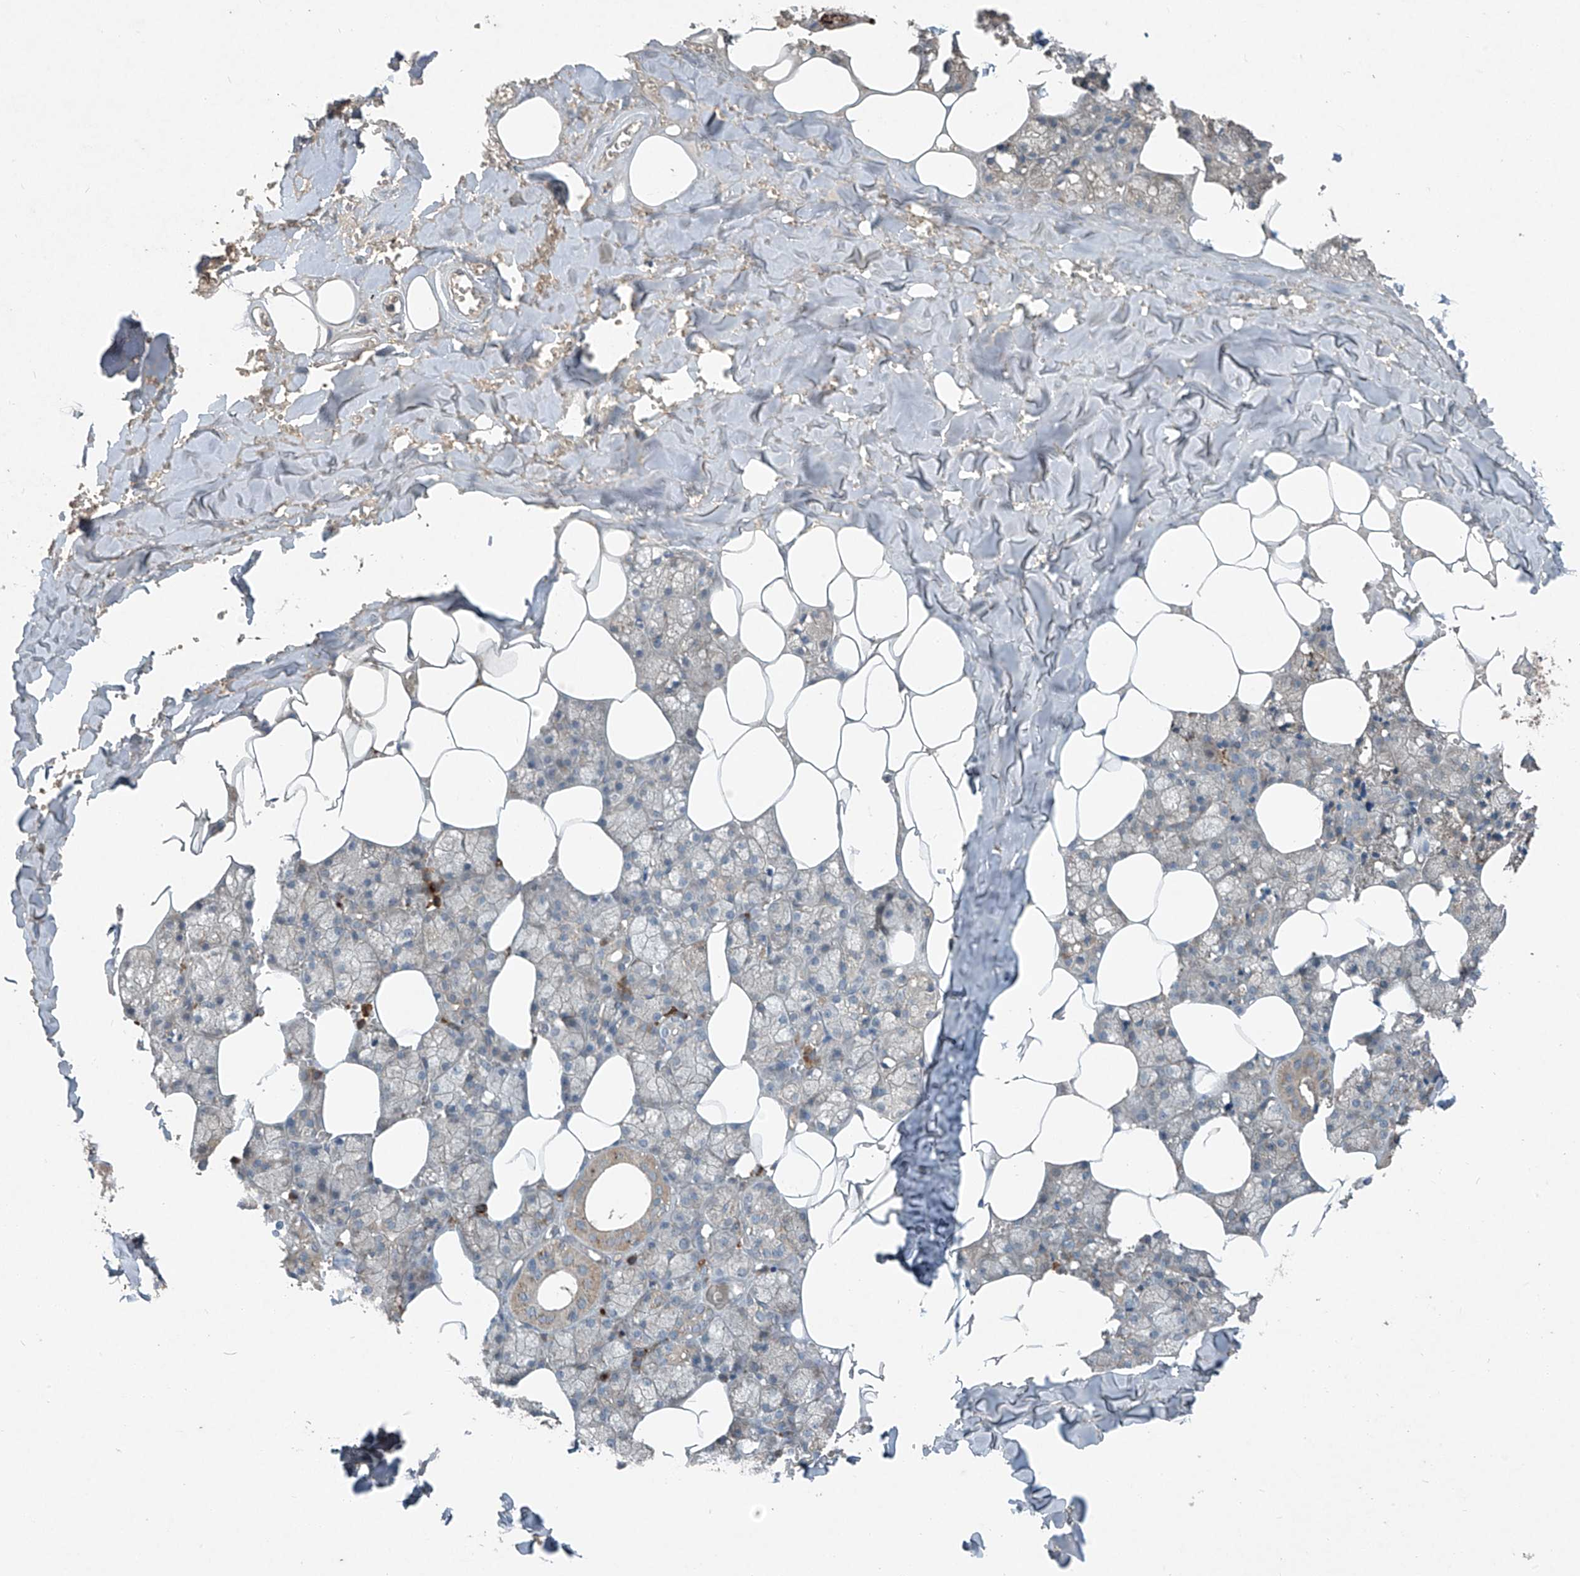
{"staining": {"intensity": "strong", "quantity": "<25%", "location": "cytoplasmic/membranous"}, "tissue": "salivary gland", "cell_type": "Glandular cells", "image_type": "normal", "snomed": [{"axis": "morphology", "description": "Normal tissue, NOS"}, {"axis": "topography", "description": "Salivary gland"}], "caption": "A medium amount of strong cytoplasmic/membranous staining is seen in about <25% of glandular cells in benign salivary gland.", "gene": "FOXRED2", "patient": {"sex": "male", "age": 62}}